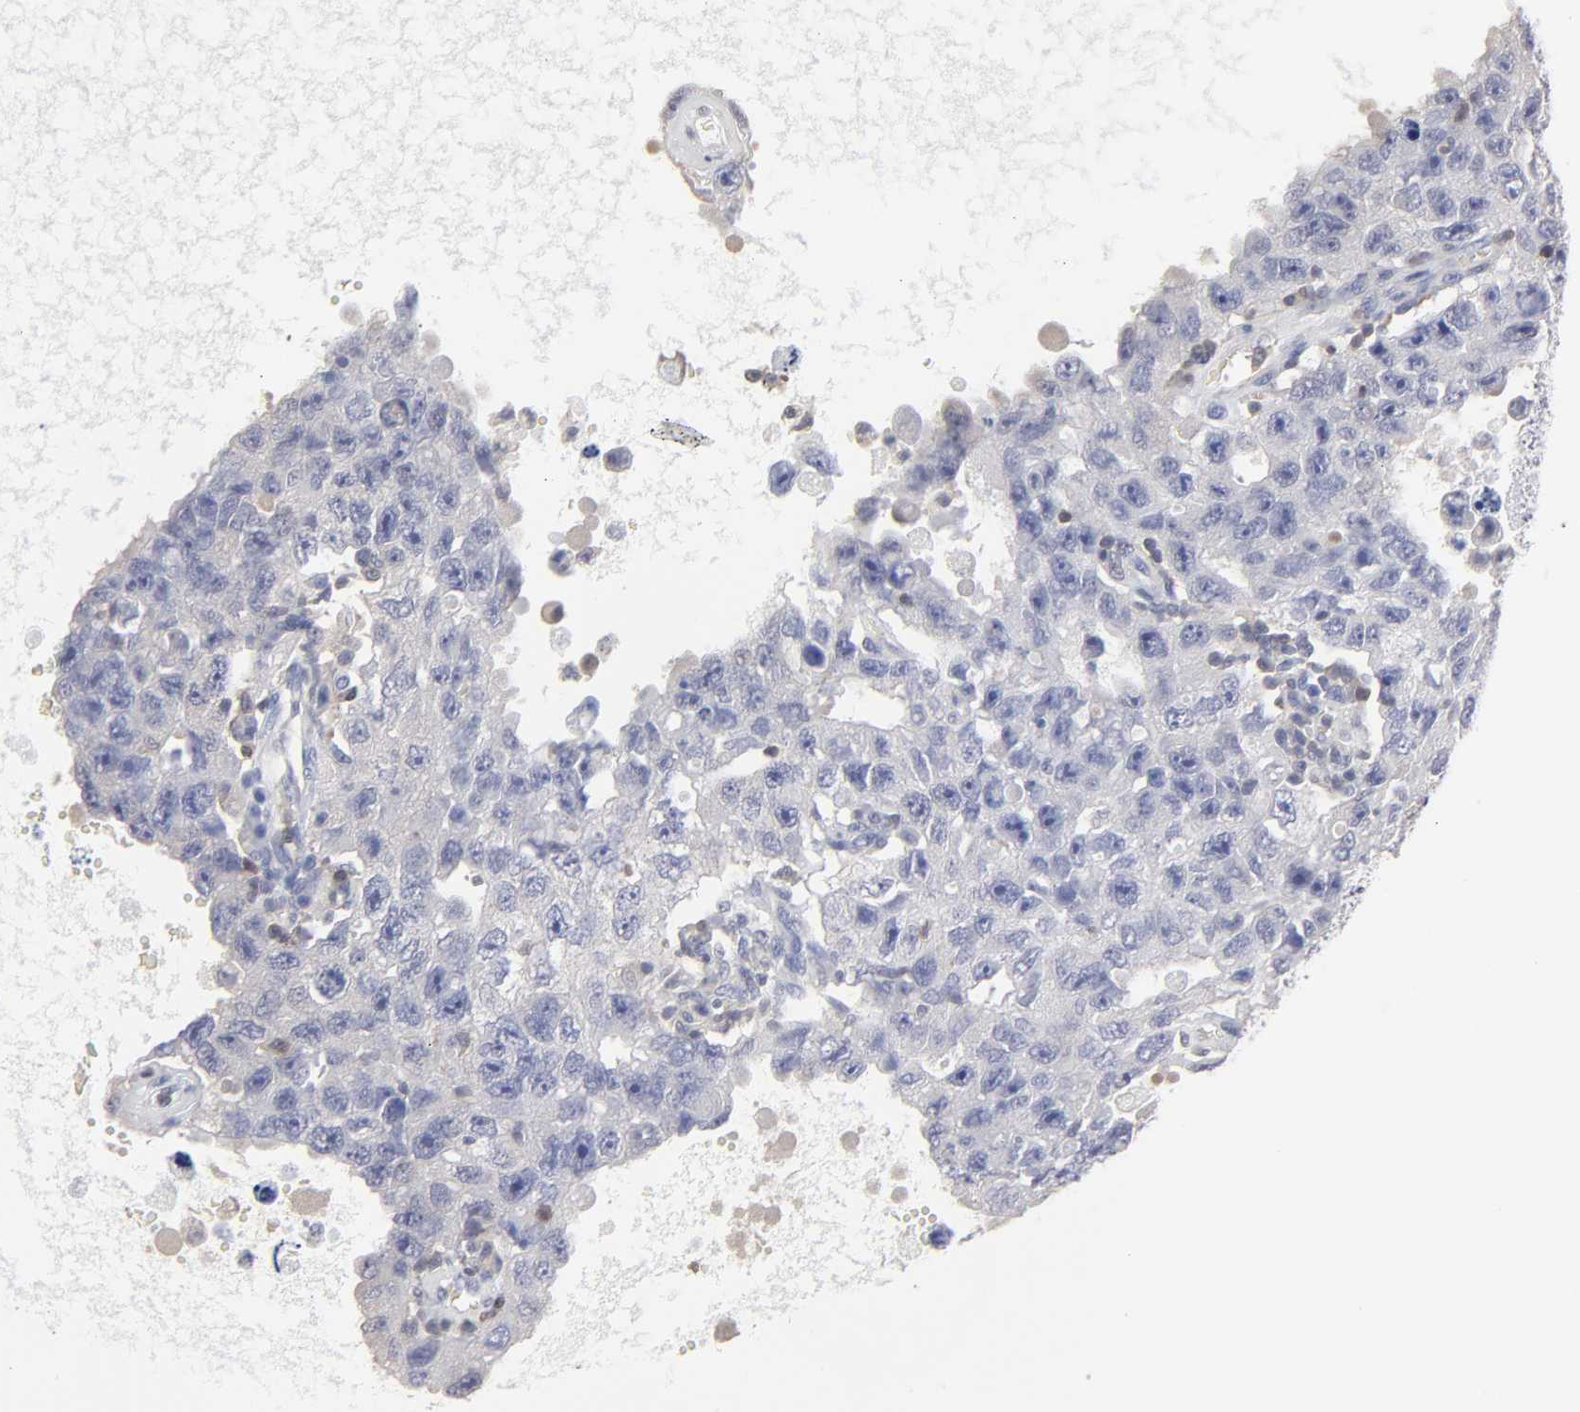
{"staining": {"intensity": "negative", "quantity": "none", "location": "none"}, "tissue": "testis cancer", "cell_type": "Tumor cells", "image_type": "cancer", "snomed": [{"axis": "morphology", "description": "Carcinoma, Embryonal, NOS"}, {"axis": "topography", "description": "Testis"}], "caption": "Tumor cells are negative for brown protein staining in testis cancer. The staining was performed using DAB to visualize the protein expression in brown, while the nuclei were stained in blue with hematoxylin (Magnification: 20x).", "gene": "TBXT", "patient": {"sex": "male", "age": 26}}